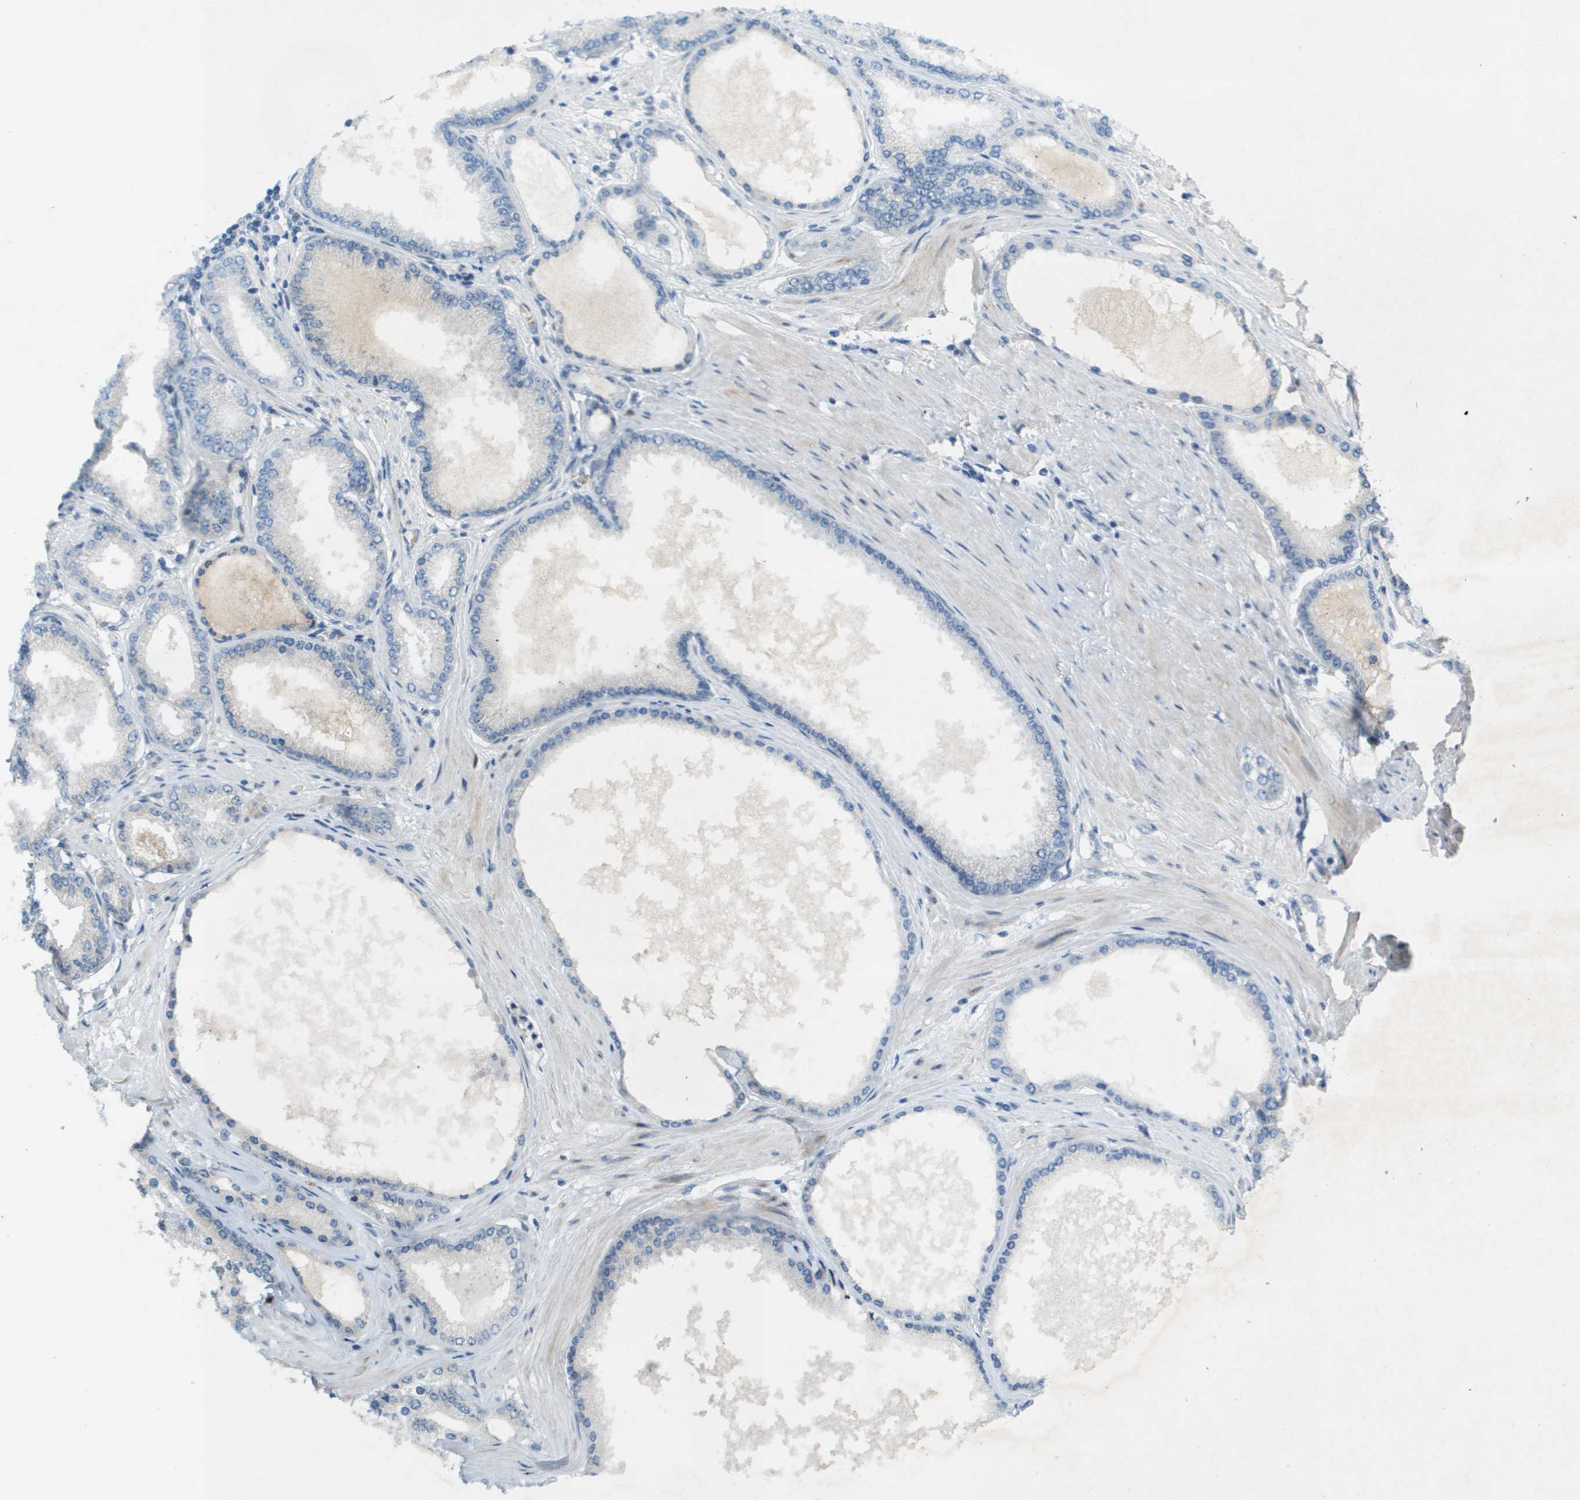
{"staining": {"intensity": "negative", "quantity": "none", "location": "none"}, "tissue": "prostate cancer", "cell_type": "Tumor cells", "image_type": "cancer", "snomed": [{"axis": "morphology", "description": "Adenocarcinoma, High grade"}, {"axis": "topography", "description": "Prostate"}], "caption": "An immunohistochemistry image of prostate cancer (high-grade adenocarcinoma) is shown. There is no staining in tumor cells of prostate cancer (high-grade adenocarcinoma).", "gene": "CACNB4", "patient": {"sex": "male", "age": 61}}